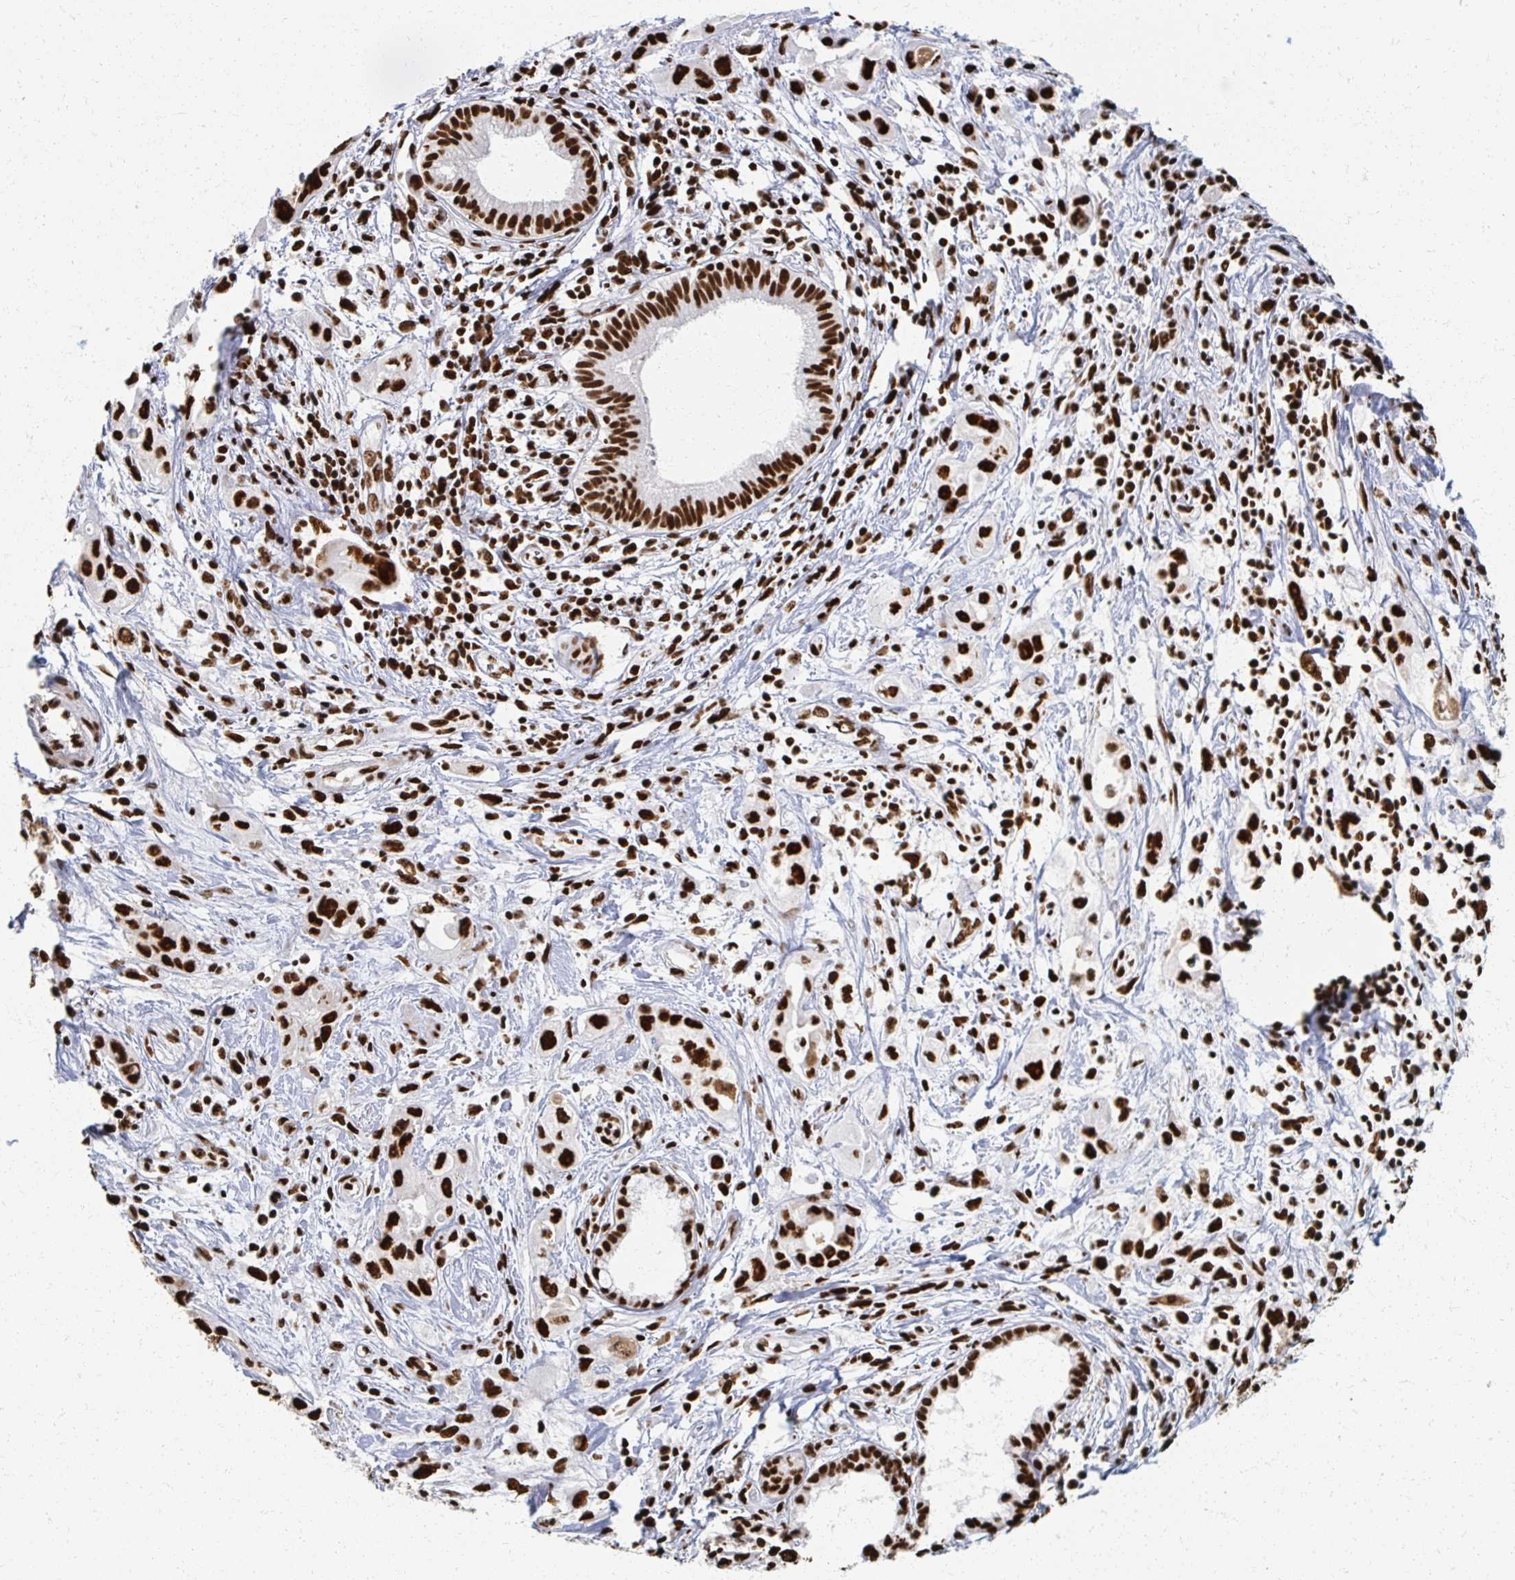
{"staining": {"intensity": "strong", "quantity": ">75%", "location": "nuclear"}, "tissue": "pancreatic cancer", "cell_type": "Tumor cells", "image_type": "cancer", "snomed": [{"axis": "morphology", "description": "Adenocarcinoma, NOS"}, {"axis": "topography", "description": "Pancreas"}], "caption": "Strong nuclear protein expression is identified in approximately >75% of tumor cells in pancreatic cancer.", "gene": "RBBP7", "patient": {"sex": "female", "age": 66}}